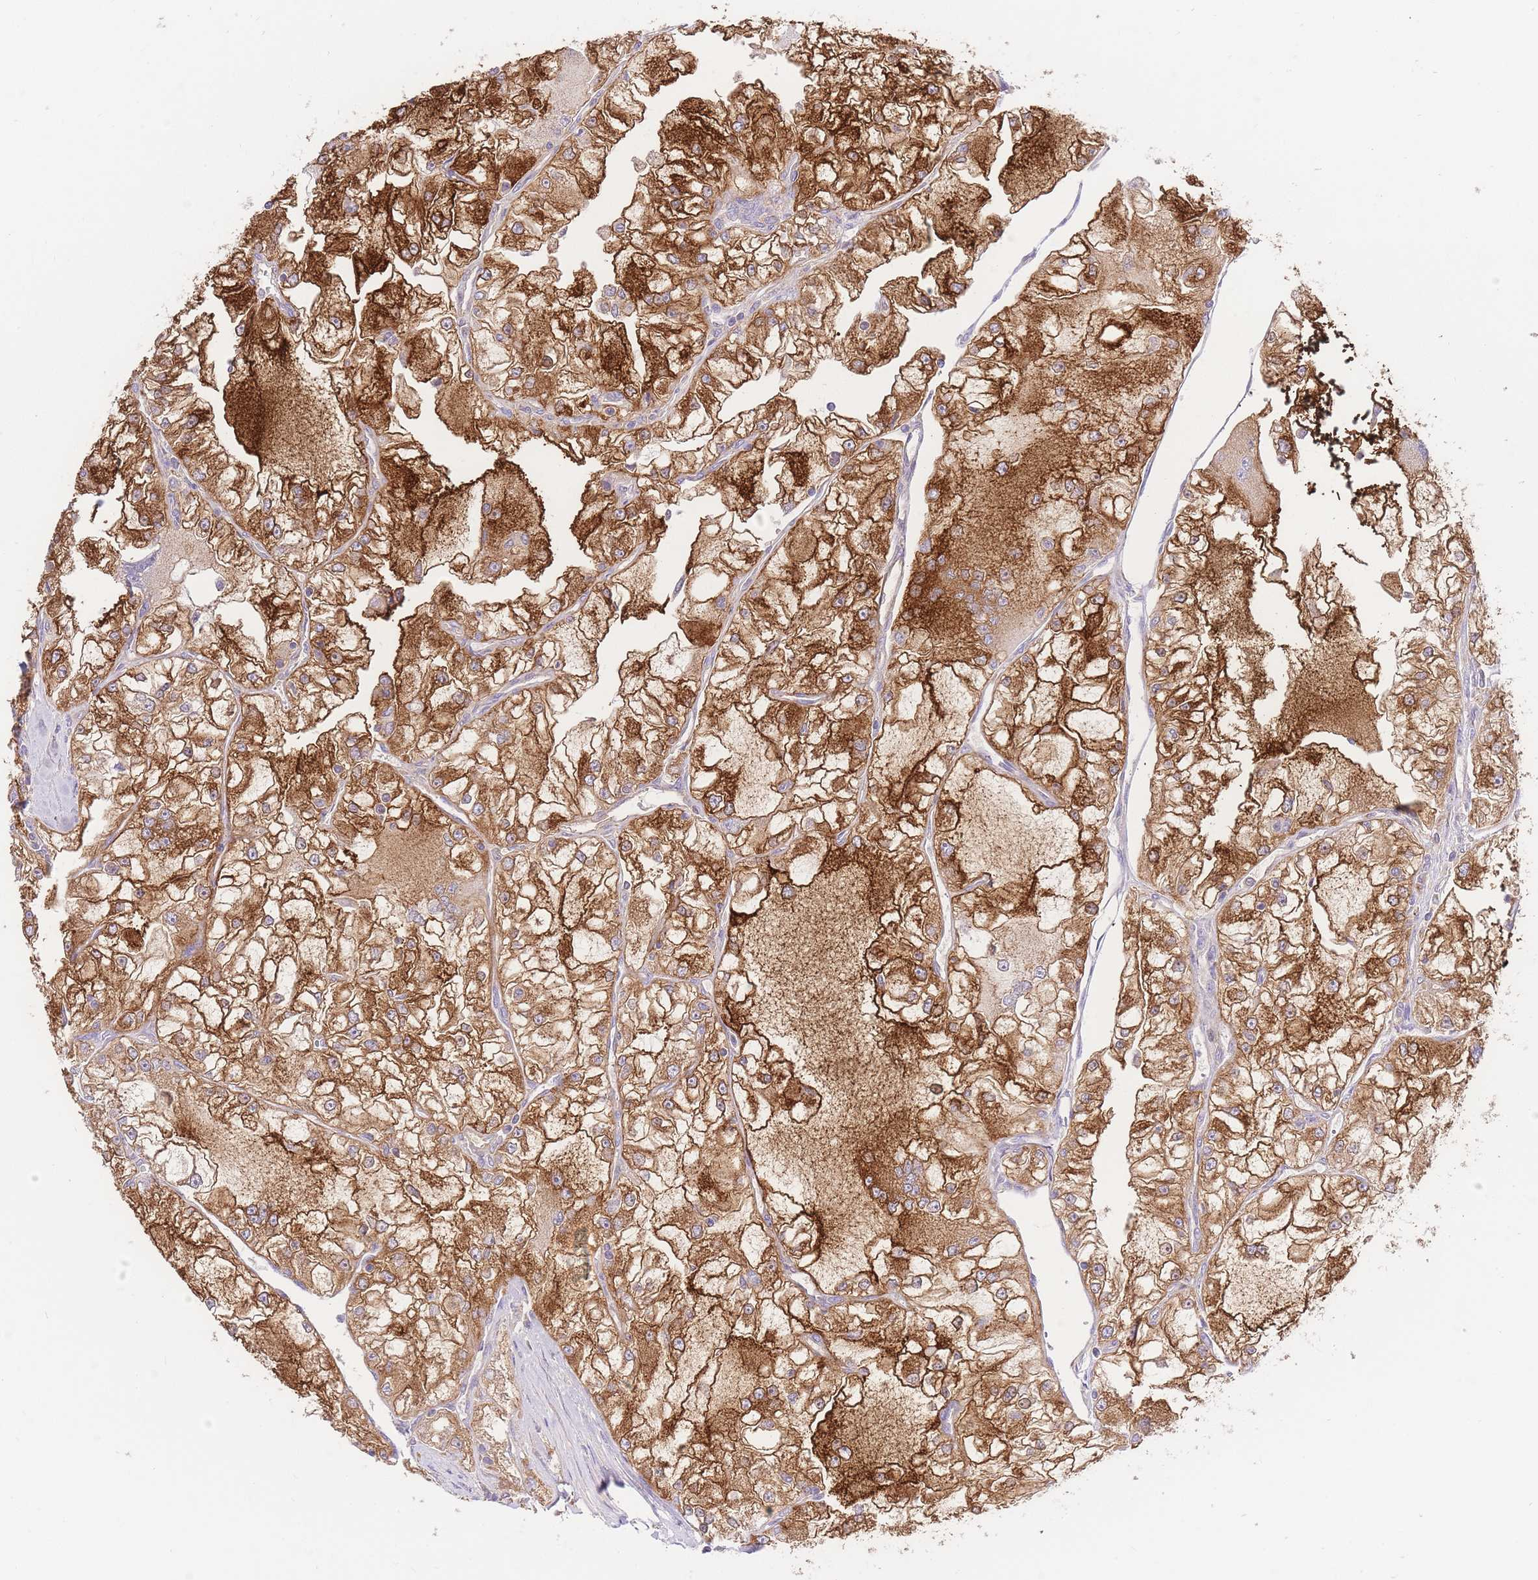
{"staining": {"intensity": "strong", "quantity": ">75%", "location": "cytoplasmic/membranous"}, "tissue": "renal cancer", "cell_type": "Tumor cells", "image_type": "cancer", "snomed": [{"axis": "morphology", "description": "Adenocarcinoma, NOS"}, {"axis": "topography", "description": "Kidney"}], "caption": "Immunohistochemical staining of renal cancer (adenocarcinoma) displays high levels of strong cytoplasmic/membranous protein expression in approximately >75% of tumor cells.", "gene": "INSYN2B", "patient": {"sex": "female", "age": 72}}